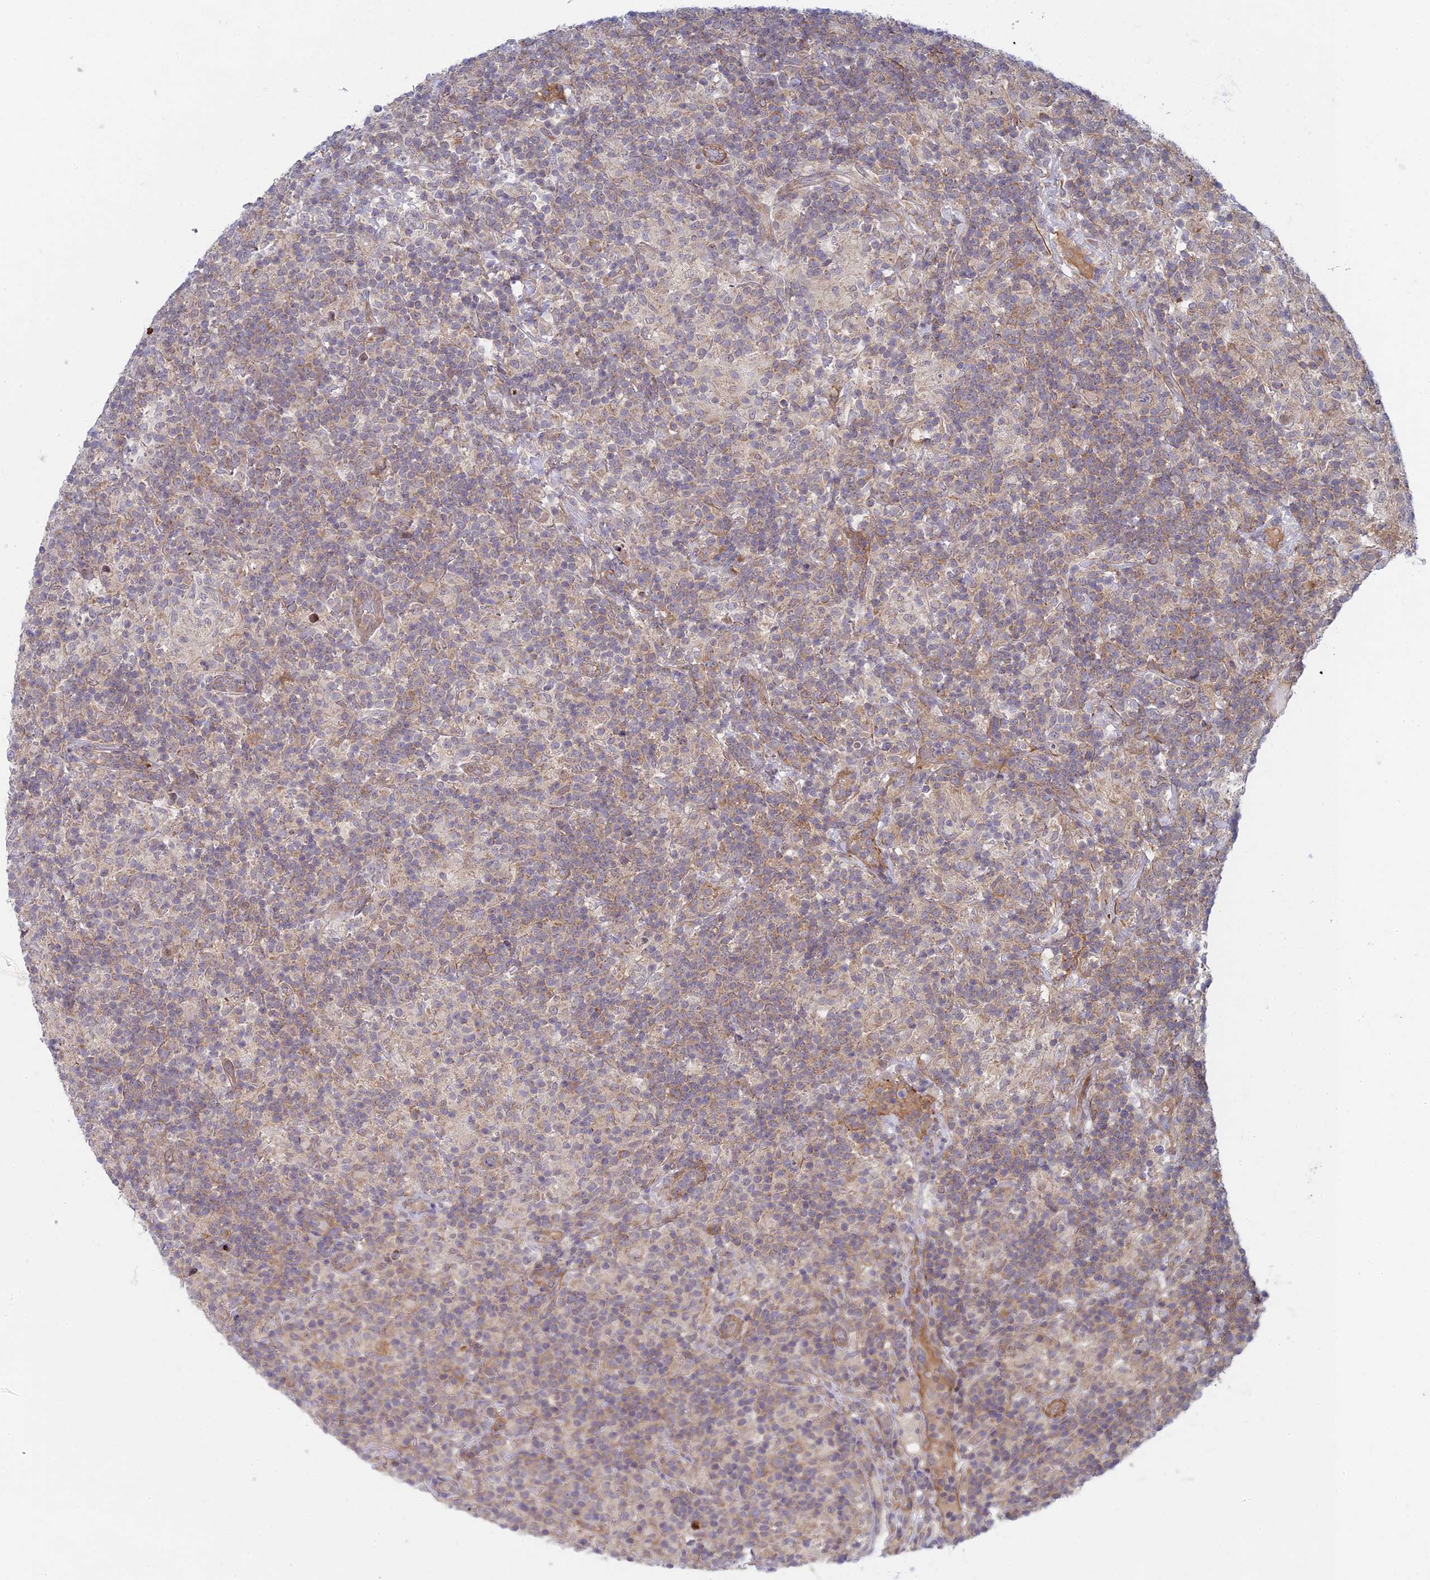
{"staining": {"intensity": "moderate", "quantity": ">75%", "location": "cytoplasmic/membranous"}, "tissue": "lymphoma", "cell_type": "Tumor cells", "image_type": "cancer", "snomed": [{"axis": "morphology", "description": "Hodgkin's disease, NOS"}, {"axis": "topography", "description": "Lymph node"}], "caption": "Protein staining of Hodgkin's disease tissue shows moderate cytoplasmic/membranous staining in approximately >75% of tumor cells. The protein of interest is stained brown, and the nuclei are stained in blue (DAB (3,3'-diaminobenzidine) IHC with brightfield microscopy, high magnification).", "gene": "INCA1", "patient": {"sex": "male", "age": 70}}